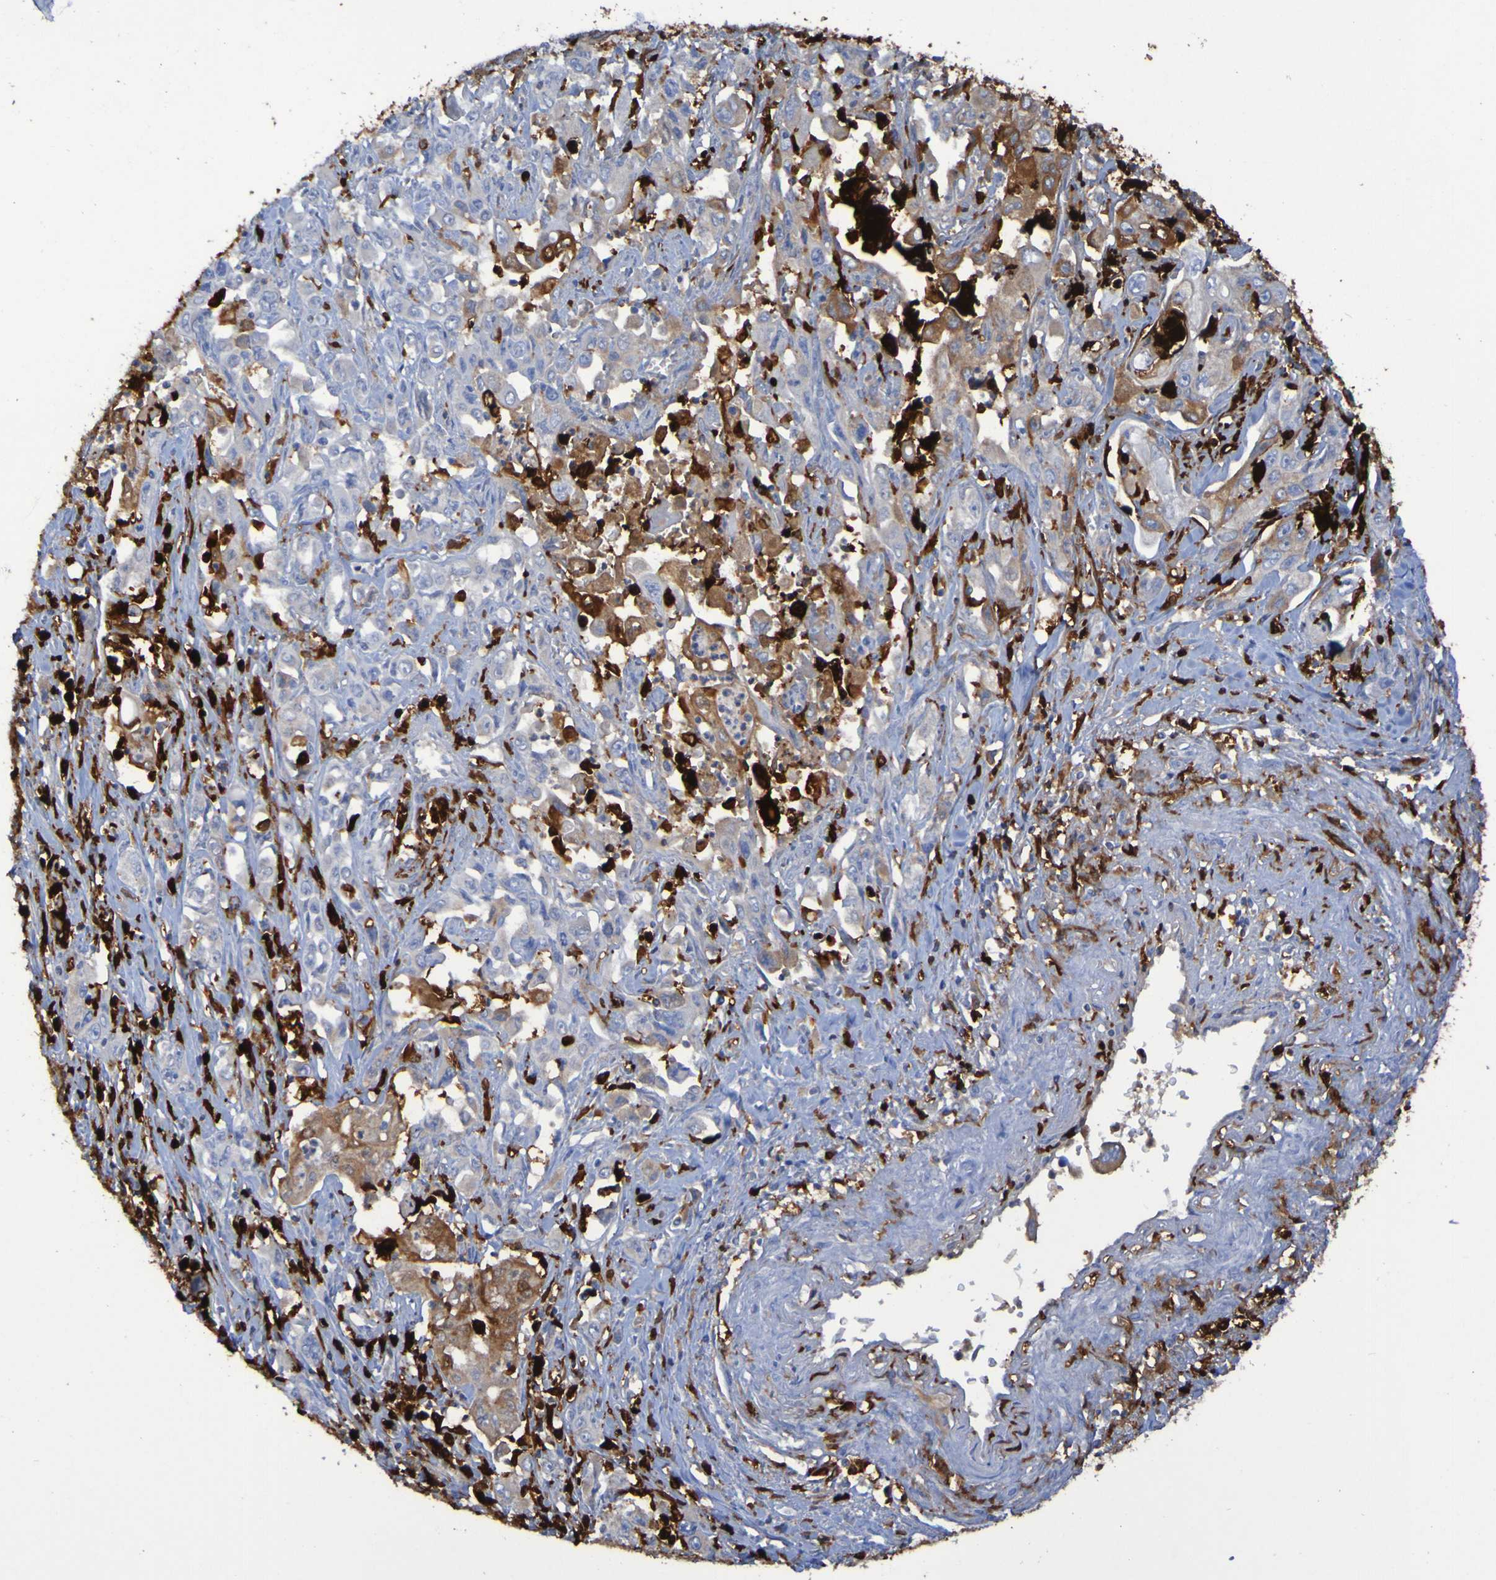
{"staining": {"intensity": "moderate", "quantity": "25%-75%", "location": "cytoplasmic/membranous"}, "tissue": "pancreatic cancer", "cell_type": "Tumor cells", "image_type": "cancer", "snomed": [{"axis": "morphology", "description": "Adenocarcinoma, NOS"}, {"axis": "topography", "description": "Pancreas"}], "caption": "Protein staining displays moderate cytoplasmic/membranous positivity in about 25%-75% of tumor cells in pancreatic adenocarcinoma. Nuclei are stained in blue.", "gene": "MPPE1", "patient": {"sex": "male", "age": 70}}